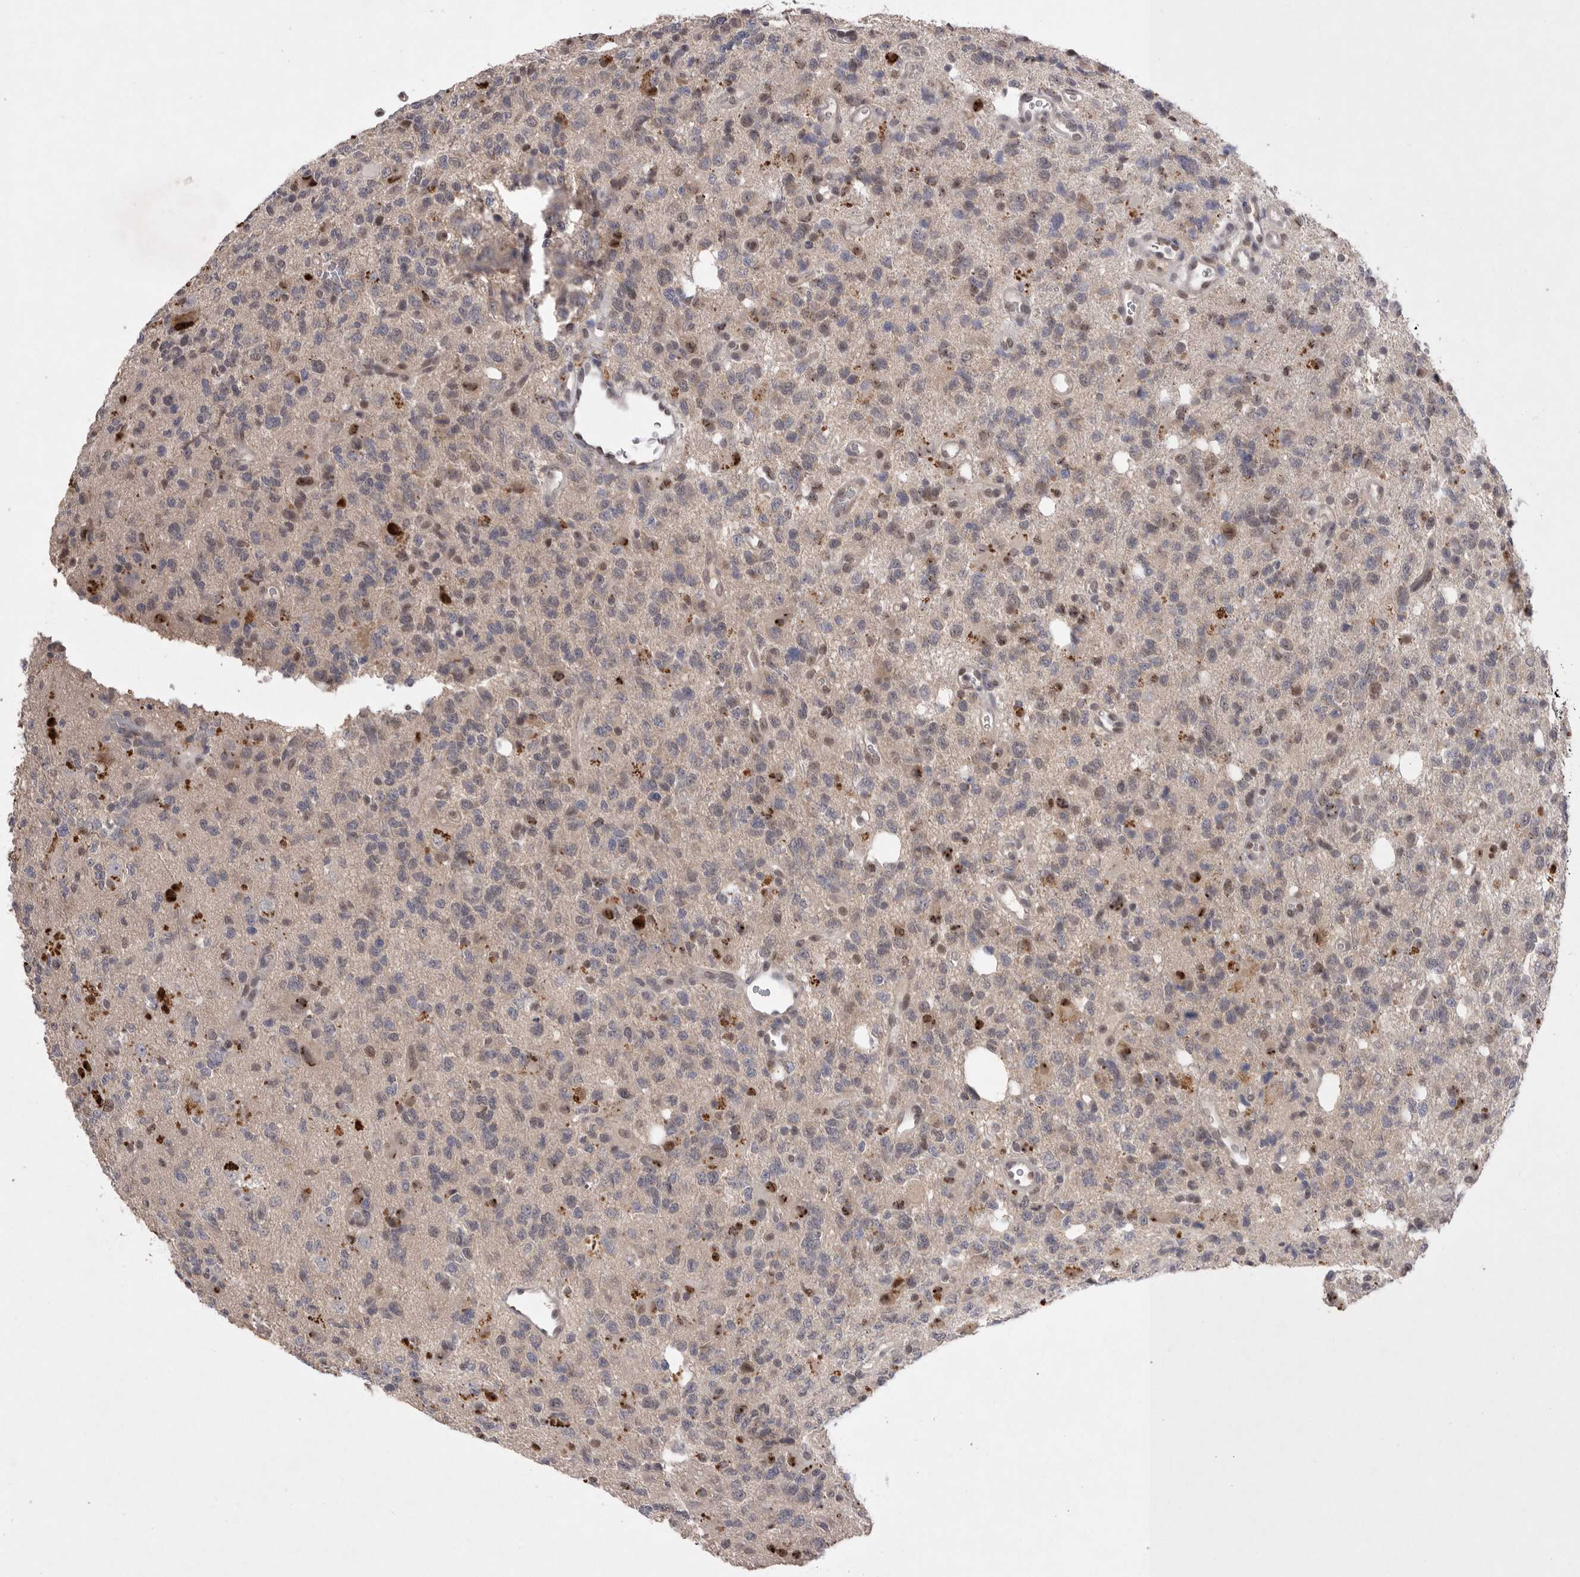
{"staining": {"intensity": "weak", "quantity": "<25%", "location": "nuclear"}, "tissue": "glioma", "cell_type": "Tumor cells", "image_type": "cancer", "snomed": [{"axis": "morphology", "description": "Glioma, malignant, High grade"}, {"axis": "topography", "description": "Brain"}], "caption": "This is a photomicrograph of immunohistochemistry (IHC) staining of glioma, which shows no positivity in tumor cells.", "gene": "HUS1", "patient": {"sex": "female", "age": 62}}